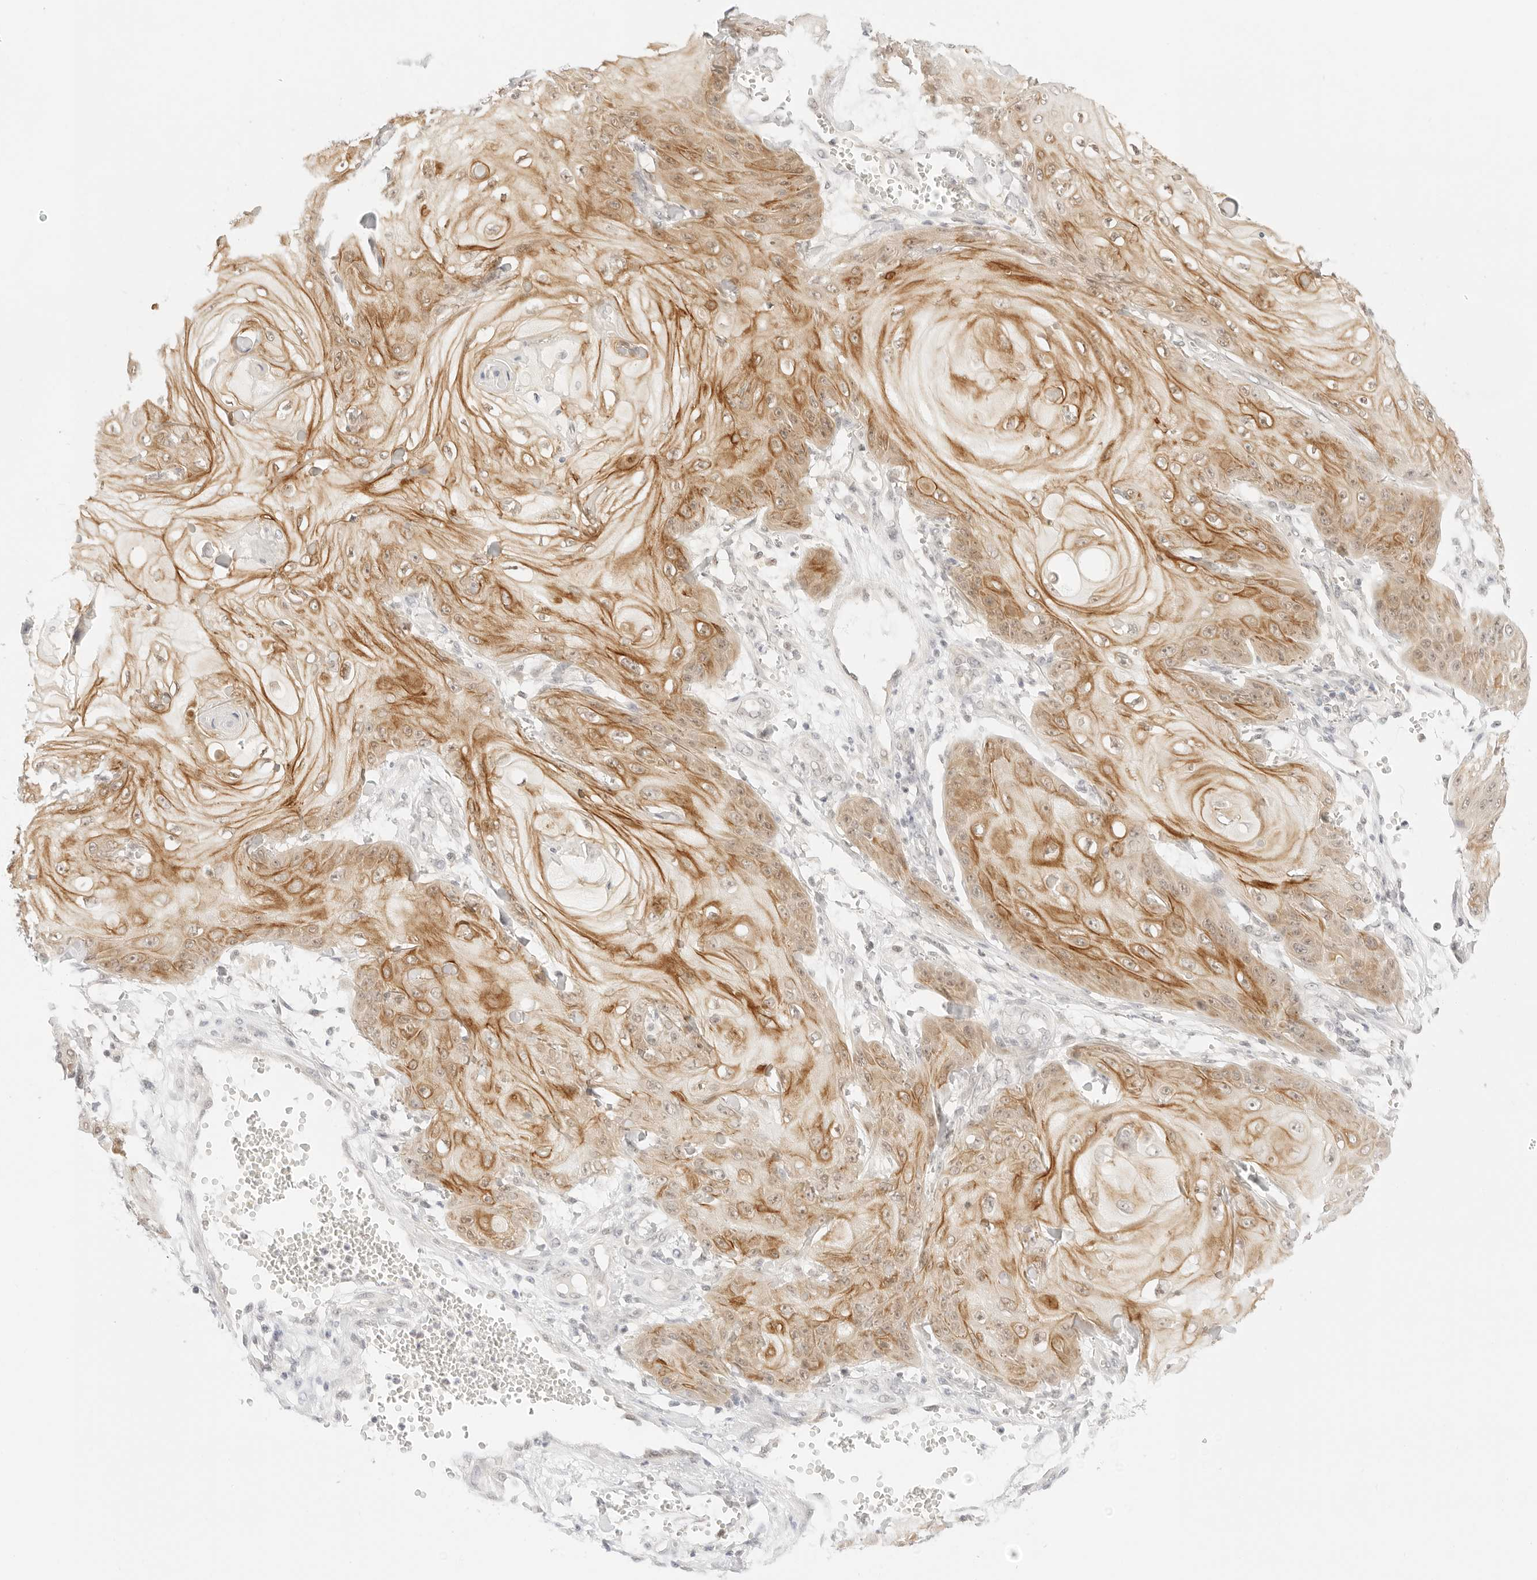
{"staining": {"intensity": "moderate", "quantity": ">75%", "location": "cytoplasmic/membranous"}, "tissue": "skin cancer", "cell_type": "Tumor cells", "image_type": "cancer", "snomed": [{"axis": "morphology", "description": "Squamous cell carcinoma, NOS"}, {"axis": "topography", "description": "Skin"}], "caption": "Immunohistochemical staining of skin cancer (squamous cell carcinoma) displays moderate cytoplasmic/membranous protein staining in about >75% of tumor cells.", "gene": "POLR3C", "patient": {"sex": "male", "age": 74}}